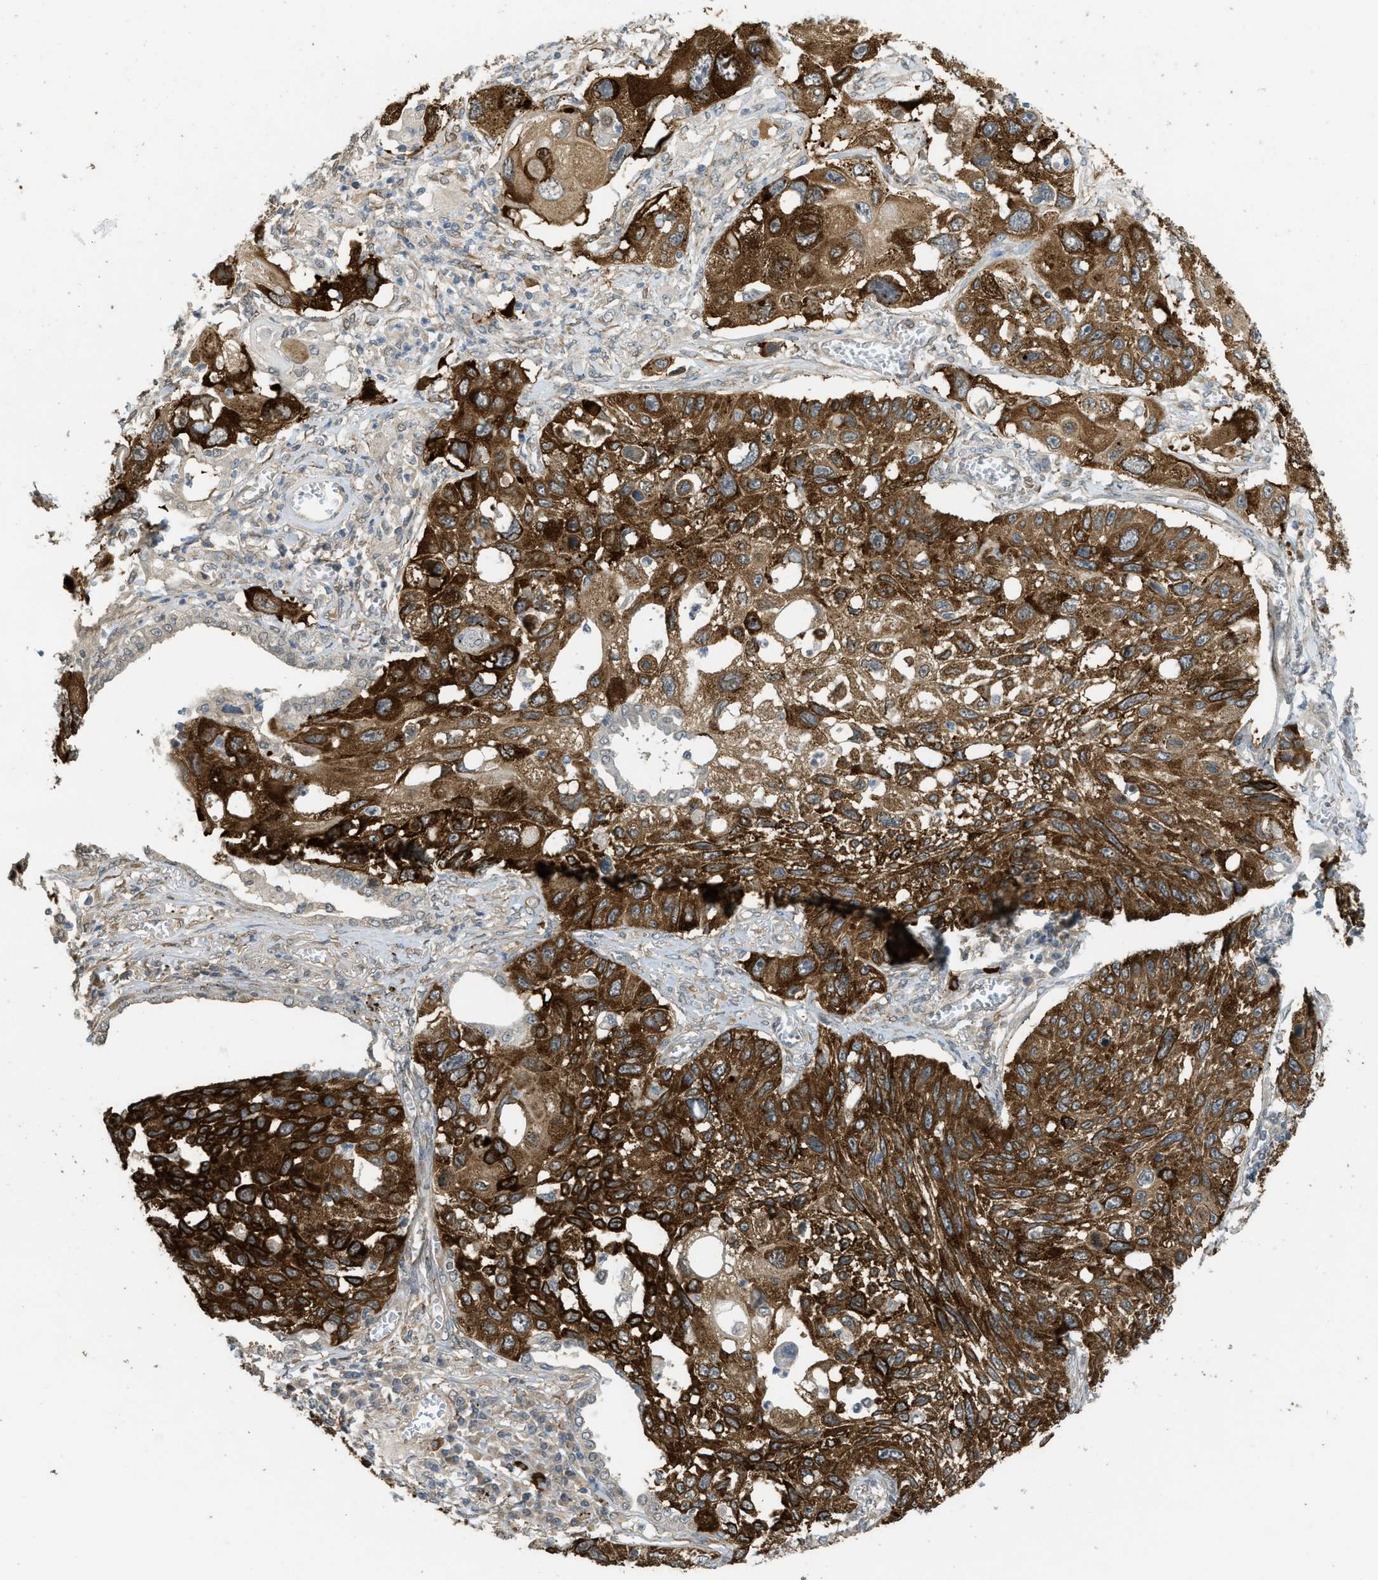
{"staining": {"intensity": "strong", "quantity": ">75%", "location": "cytoplasmic/membranous"}, "tissue": "lung cancer", "cell_type": "Tumor cells", "image_type": "cancer", "snomed": [{"axis": "morphology", "description": "Squamous cell carcinoma, NOS"}, {"axis": "topography", "description": "Lung"}], "caption": "IHC histopathology image of human lung squamous cell carcinoma stained for a protein (brown), which exhibits high levels of strong cytoplasmic/membranous expression in about >75% of tumor cells.", "gene": "IGF2BP2", "patient": {"sex": "male", "age": 71}}